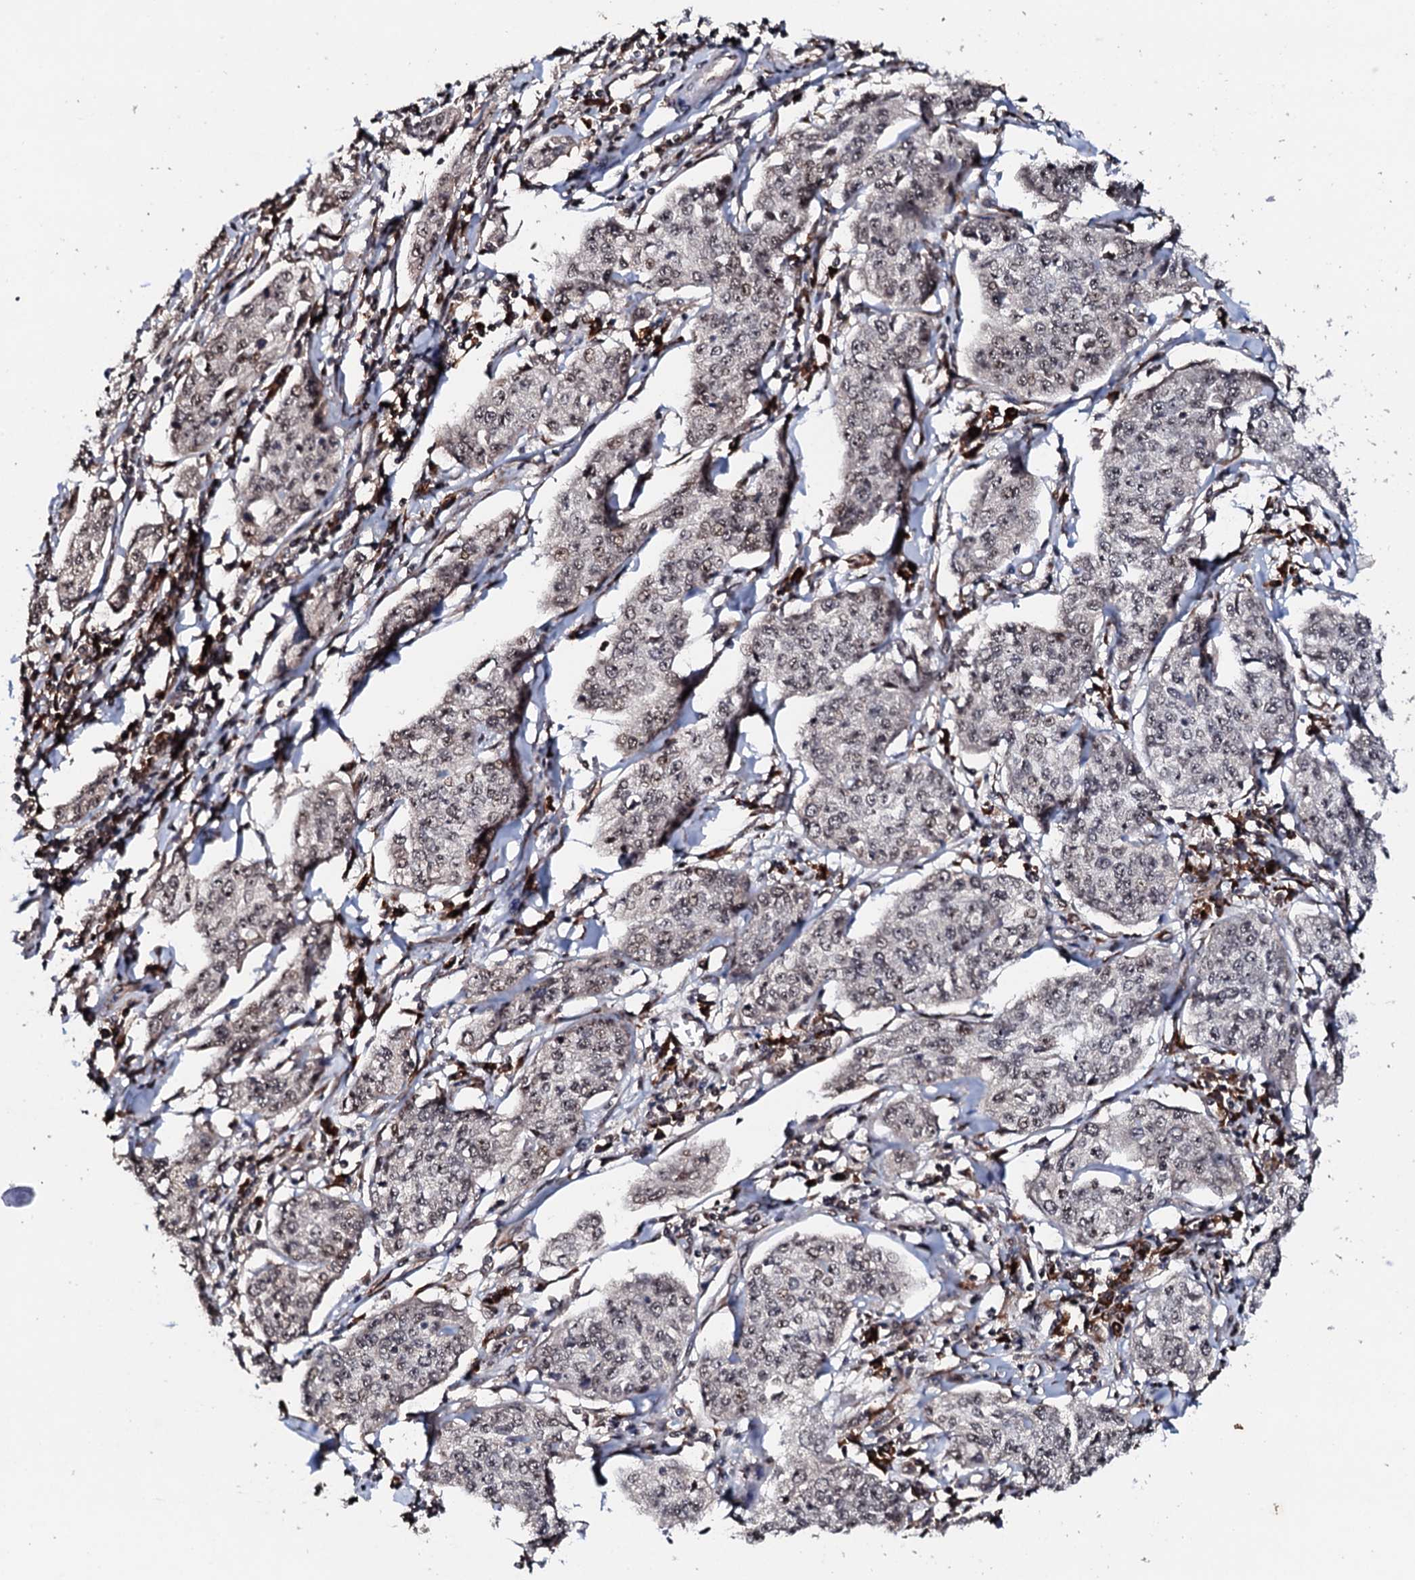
{"staining": {"intensity": "weak", "quantity": "<25%", "location": "nuclear"}, "tissue": "cervical cancer", "cell_type": "Tumor cells", "image_type": "cancer", "snomed": [{"axis": "morphology", "description": "Squamous cell carcinoma, NOS"}, {"axis": "topography", "description": "Cervix"}], "caption": "An immunohistochemistry (IHC) histopathology image of cervical cancer is shown. There is no staining in tumor cells of cervical cancer.", "gene": "FAM111A", "patient": {"sex": "female", "age": 35}}